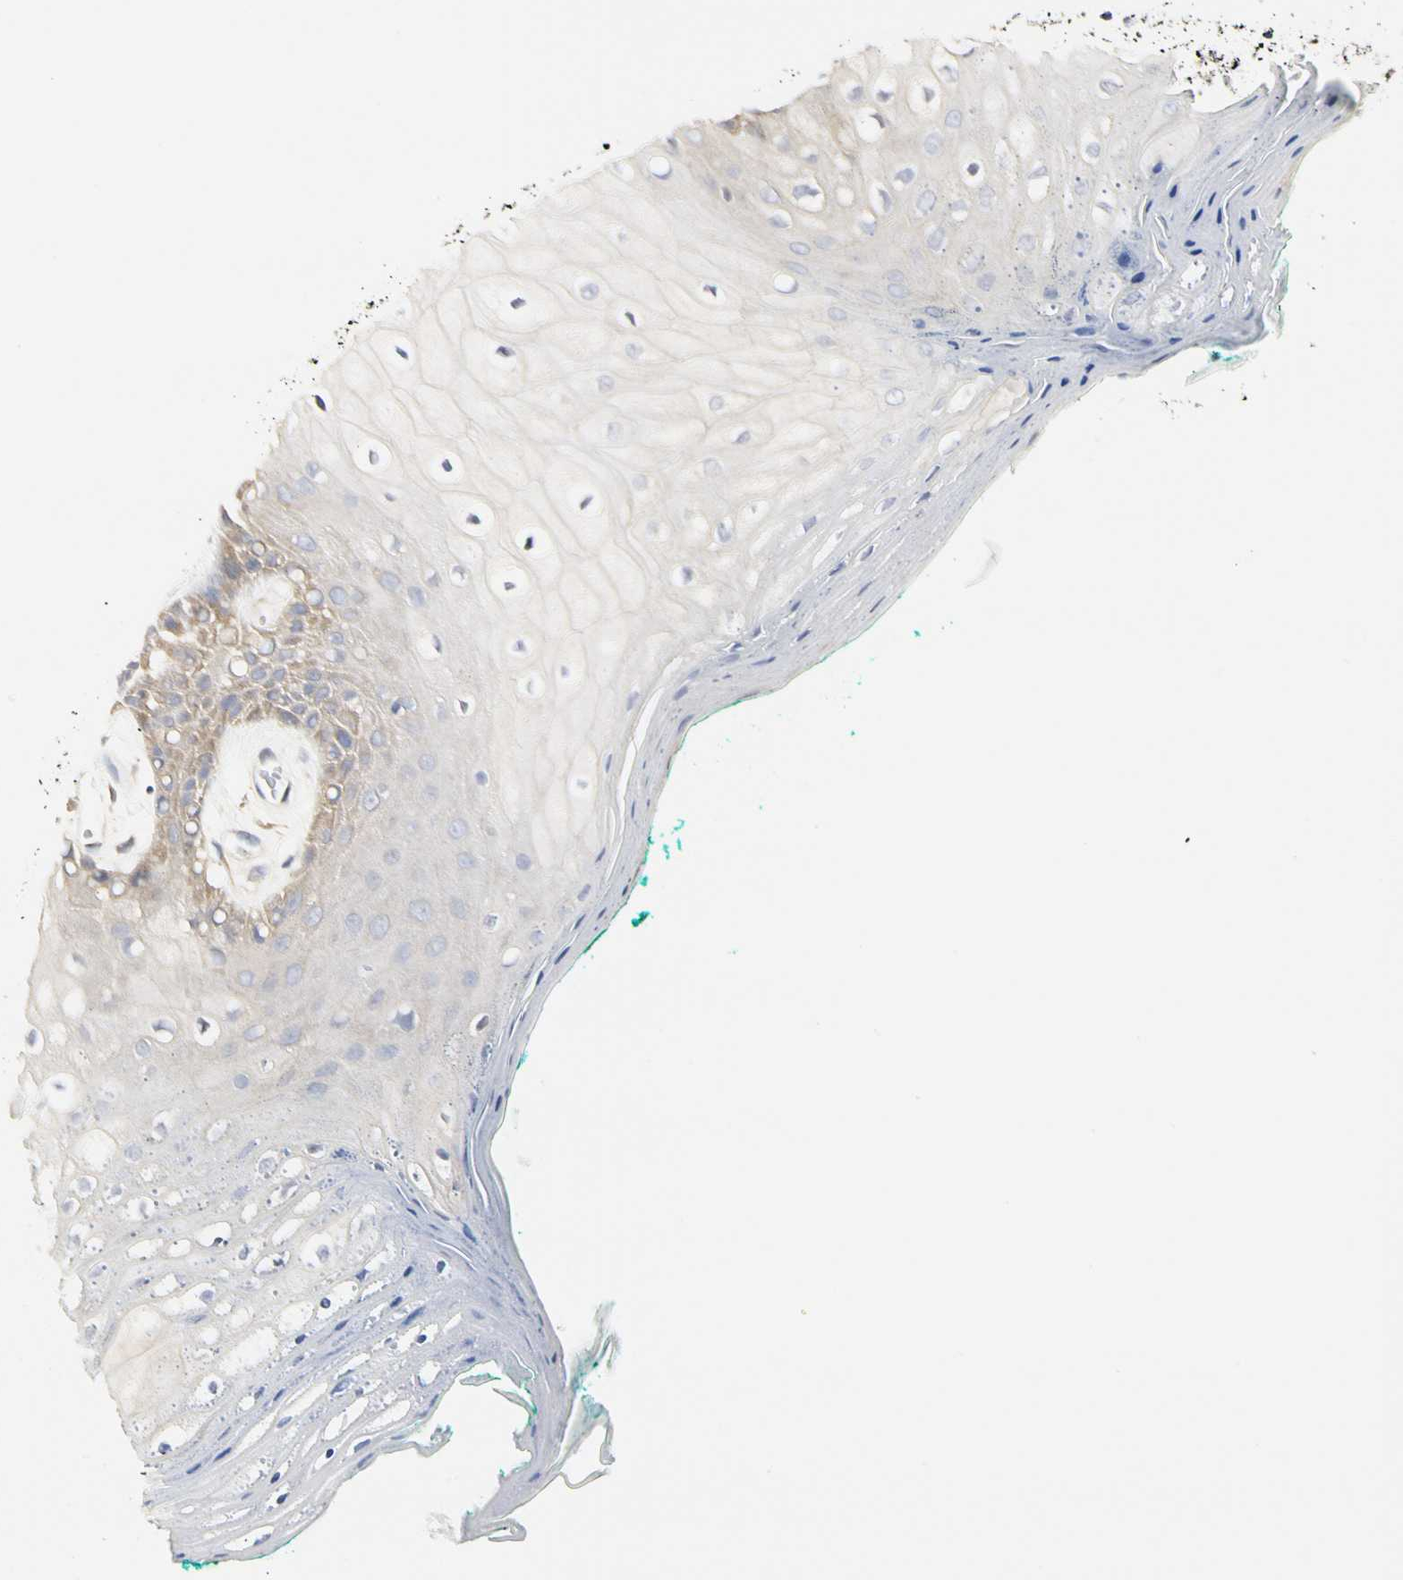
{"staining": {"intensity": "weak", "quantity": "<25%", "location": "cytoplasmic/membranous"}, "tissue": "oral mucosa", "cell_type": "Squamous epithelial cells", "image_type": "normal", "snomed": [{"axis": "morphology", "description": "Normal tissue, NOS"}, {"axis": "morphology", "description": "Squamous cell carcinoma, NOS"}, {"axis": "topography", "description": "Skeletal muscle"}, {"axis": "topography", "description": "Oral tissue"}, {"axis": "topography", "description": "Head-Neck"}], "caption": "An immunohistochemistry image of unremarkable oral mucosa is shown. There is no staining in squamous epithelial cells of oral mucosa.", "gene": "C3orf52", "patient": {"sex": "female", "age": 84}}